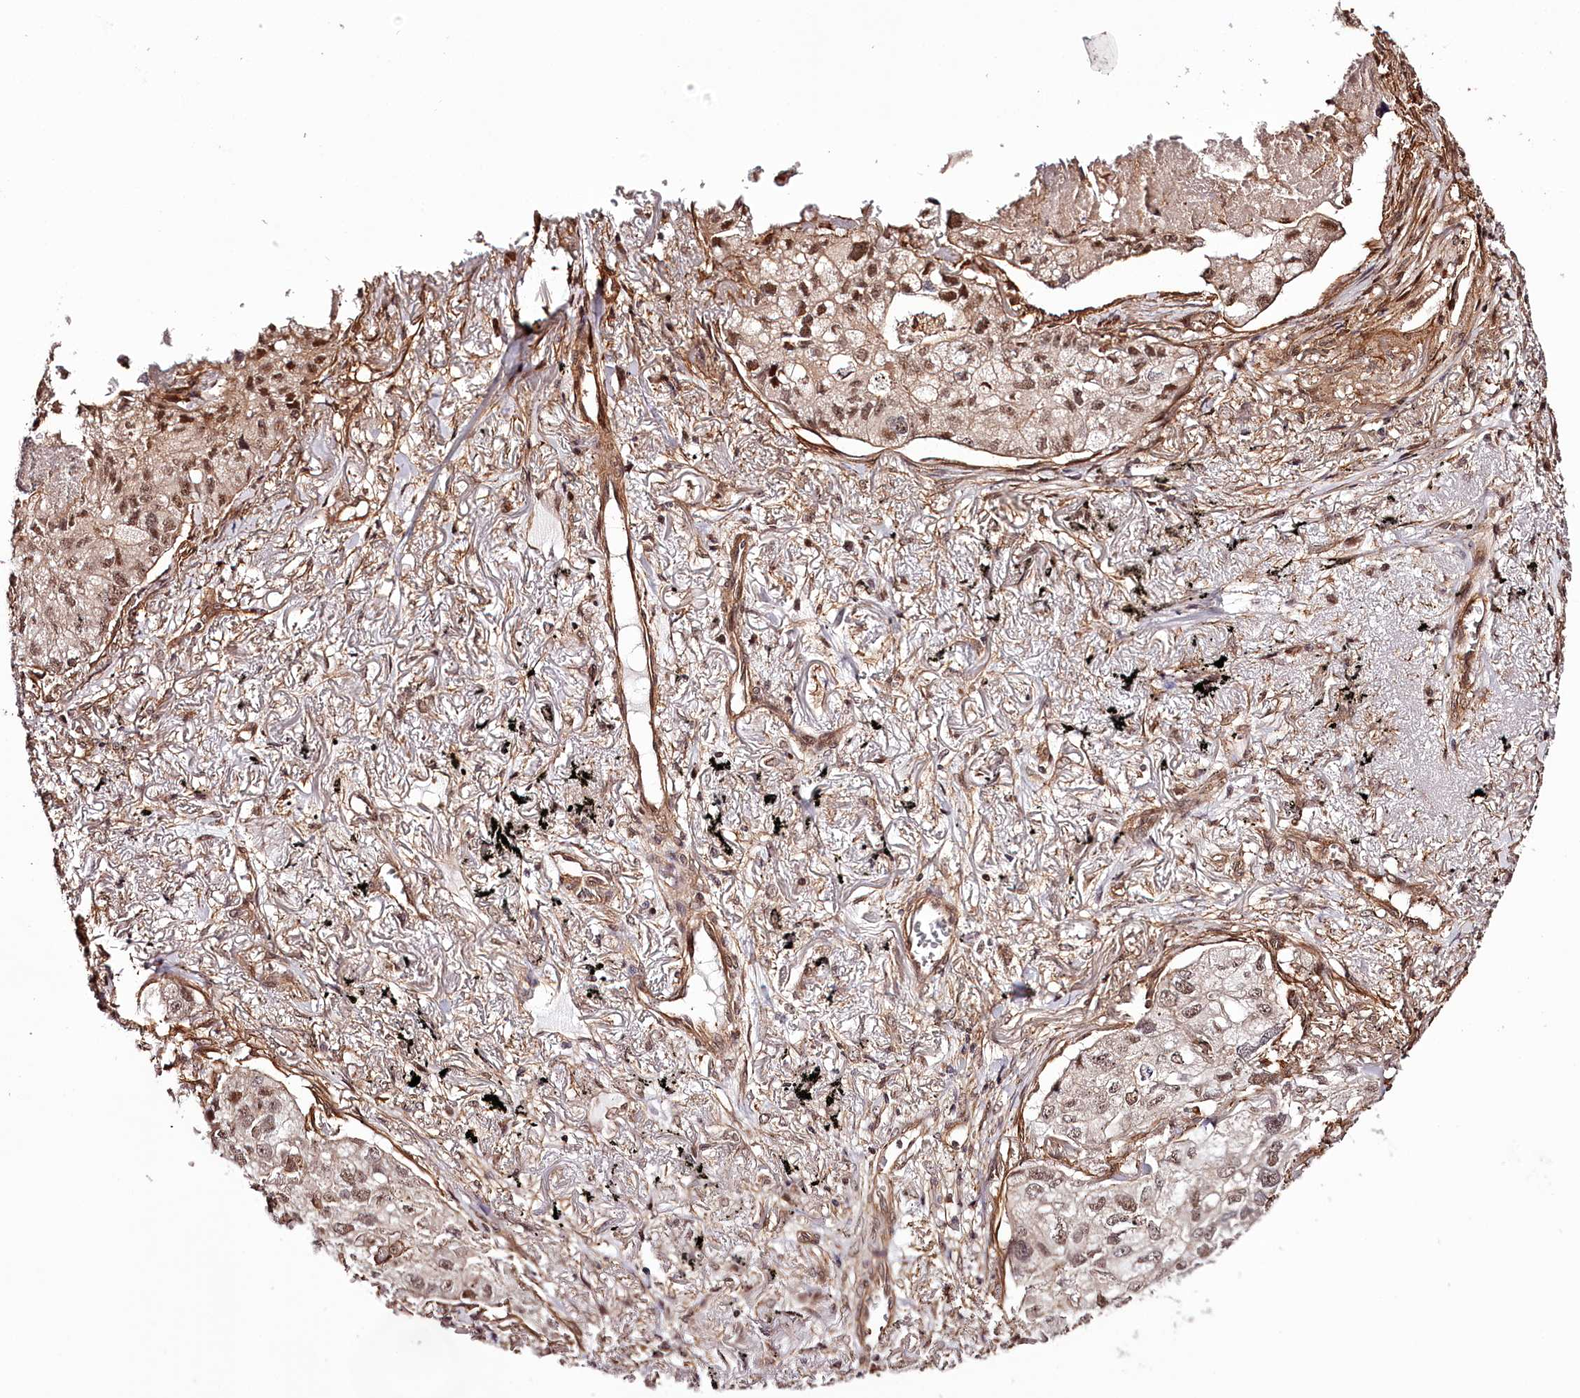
{"staining": {"intensity": "moderate", "quantity": ">75%", "location": "nuclear"}, "tissue": "lung cancer", "cell_type": "Tumor cells", "image_type": "cancer", "snomed": [{"axis": "morphology", "description": "Adenocarcinoma, NOS"}, {"axis": "topography", "description": "Lung"}], "caption": "Tumor cells reveal medium levels of moderate nuclear expression in approximately >75% of cells in human lung cancer (adenocarcinoma).", "gene": "TTC33", "patient": {"sex": "male", "age": 65}}